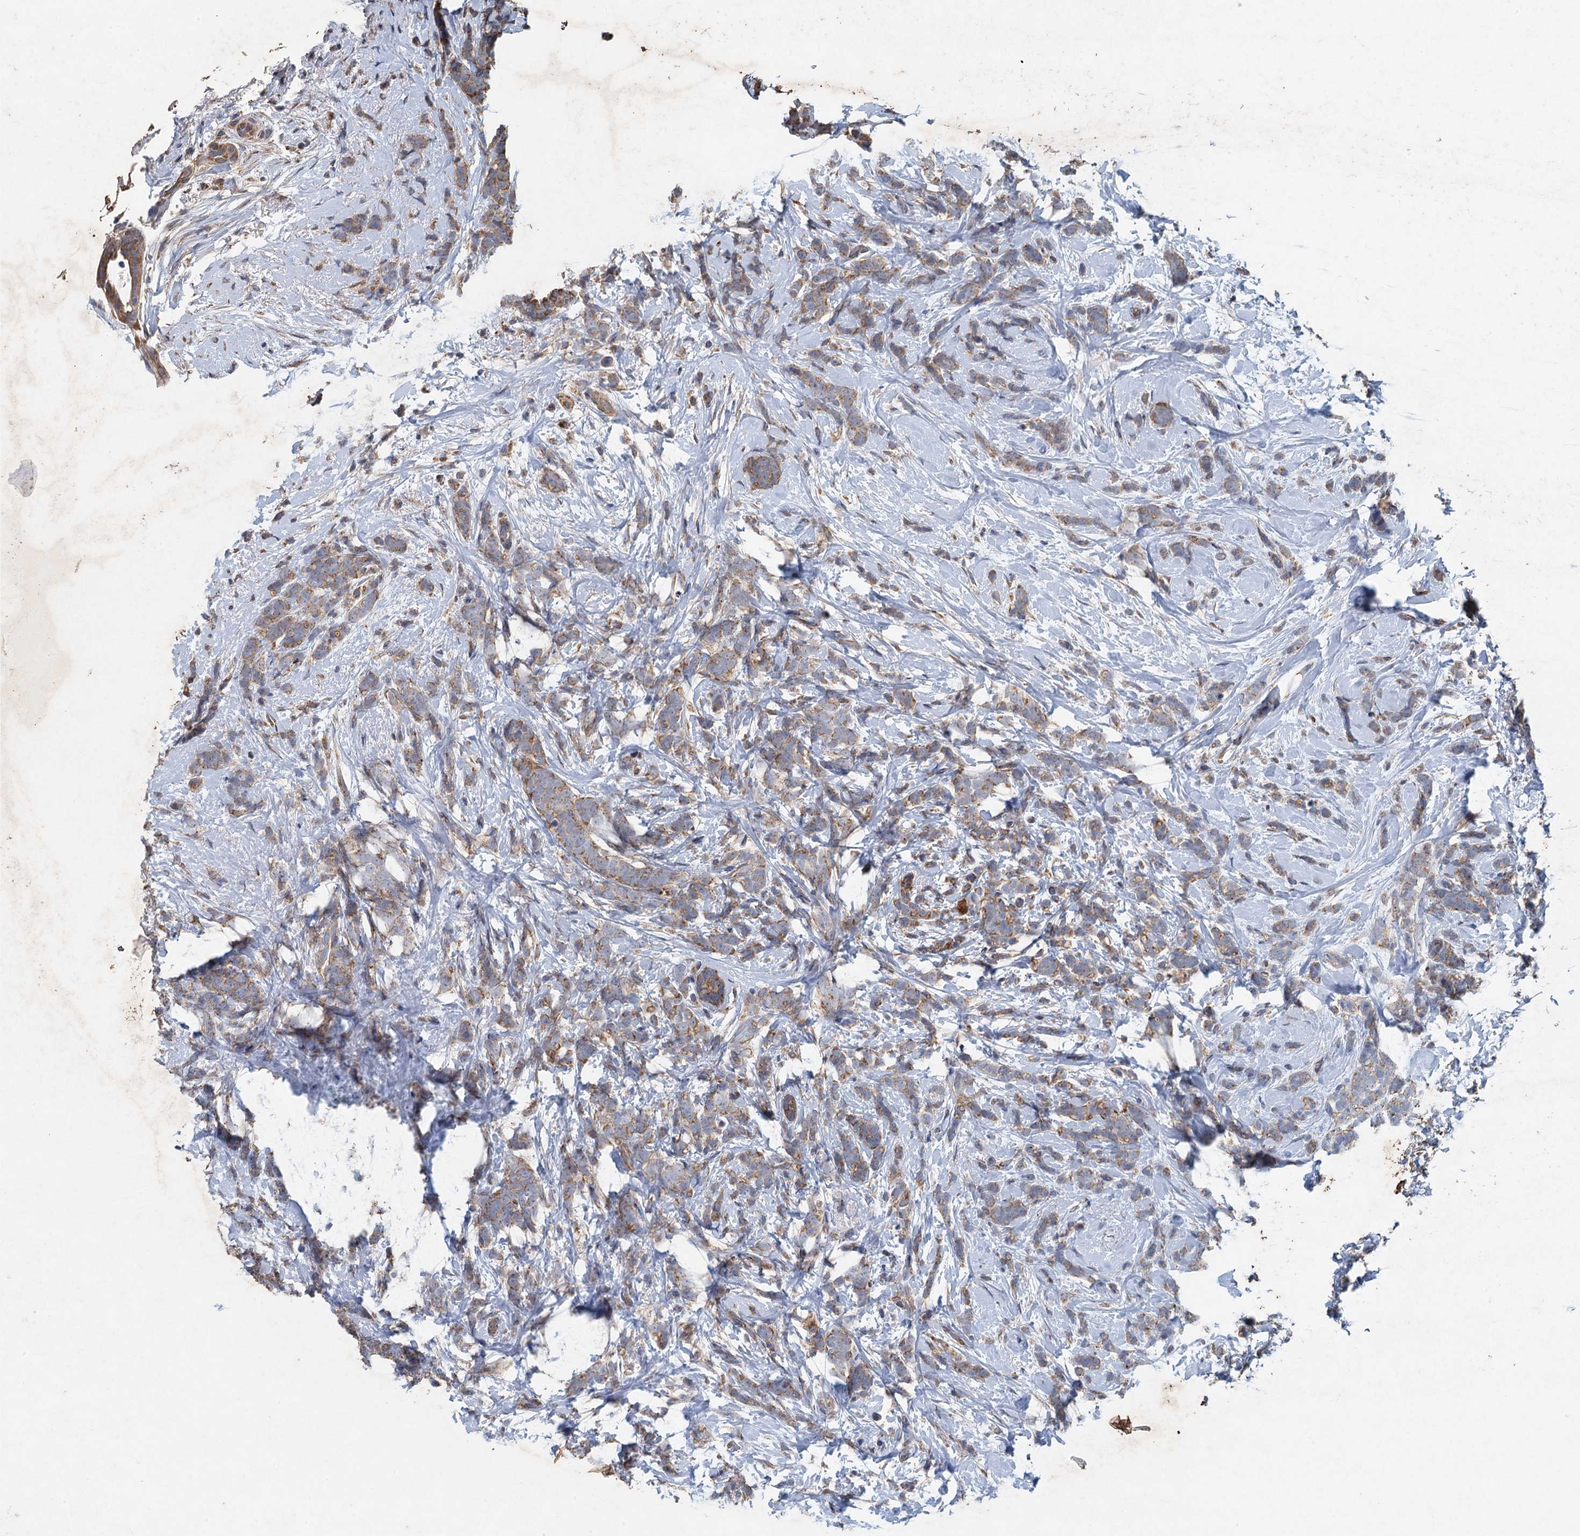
{"staining": {"intensity": "weak", "quantity": ">75%", "location": "cytoplasmic/membranous"}, "tissue": "breast cancer", "cell_type": "Tumor cells", "image_type": "cancer", "snomed": [{"axis": "morphology", "description": "Lobular carcinoma"}, {"axis": "topography", "description": "Breast"}], "caption": "Protein staining demonstrates weak cytoplasmic/membranous expression in approximately >75% of tumor cells in lobular carcinoma (breast).", "gene": "BCS1L", "patient": {"sex": "female", "age": 58}}